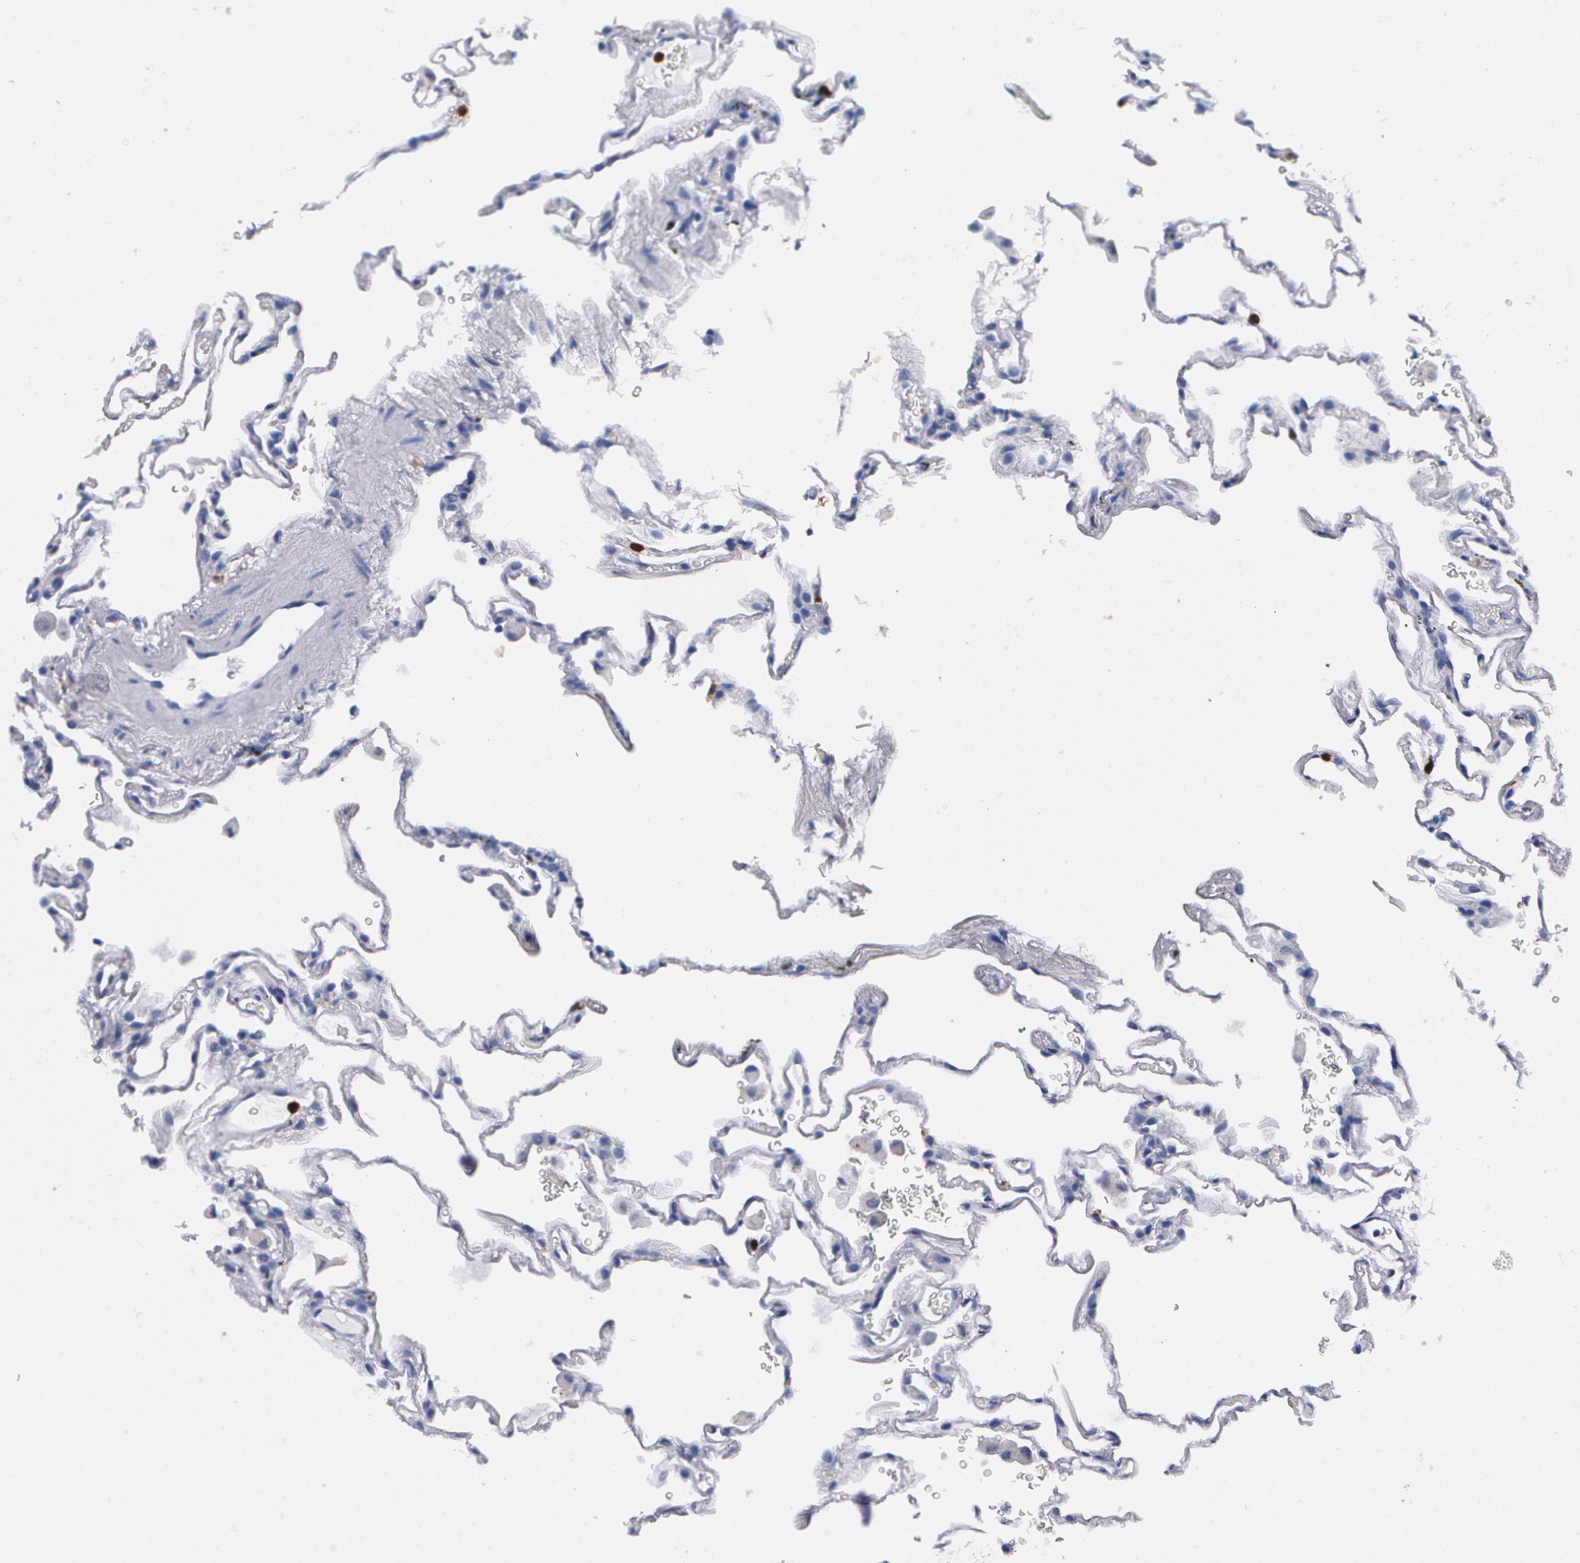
{"staining": {"intensity": "negative", "quantity": "none", "location": "none"}, "tissue": "lung", "cell_type": "Alveolar cells", "image_type": "normal", "snomed": [{"axis": "morphology", "description": "Normal tissue, NOS"}, {"axis": "morphology", "description": "Inflammation, NOS"}, {"axis": "topography", "description": "Lung"}], "caption": "Immunohistochemistry histopathology image of normal lung: human lung stained with DAB reveals no significant protein positivity in alveolar cells.", "gene": "S100A8", "patient": {"sex": "male", "age": 69}}